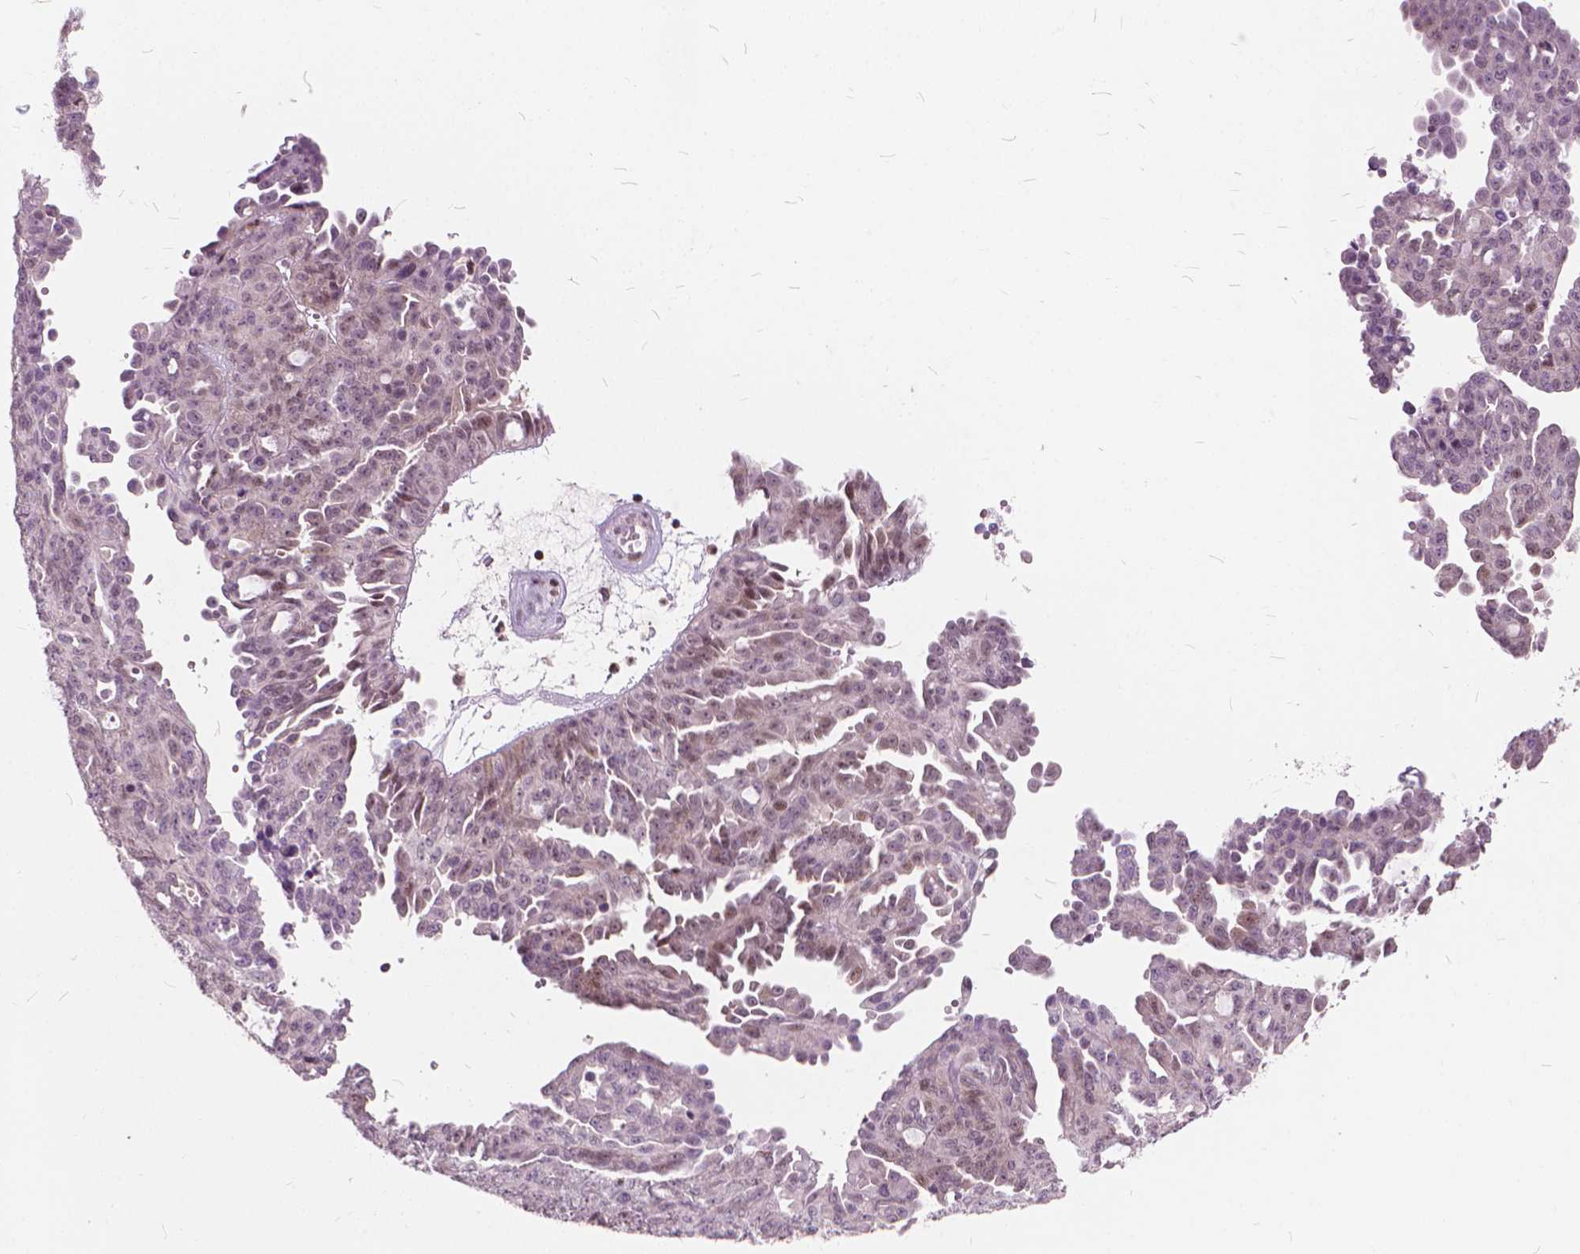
{"staining": {"intensity": "weak", "quantity": ">75%", "location": "nuclear"}, "tissue": "ovarian cancer", "cell_type": "Tumor cells", "image_type": "cancer", "snomed": [{"axis": "morphology", "description": "Cystadenocarcinoma, serous, NOS"}, {"axis": "topography", "description": "Ovary"}], "caption": "Tumor cells show weak nuclear expression in approximately >75% of cells in ovarian cancer (serous cystadenocarcinoma).", "gene": "STAT5B", "patient": {"sex": "female", "age": 71}}